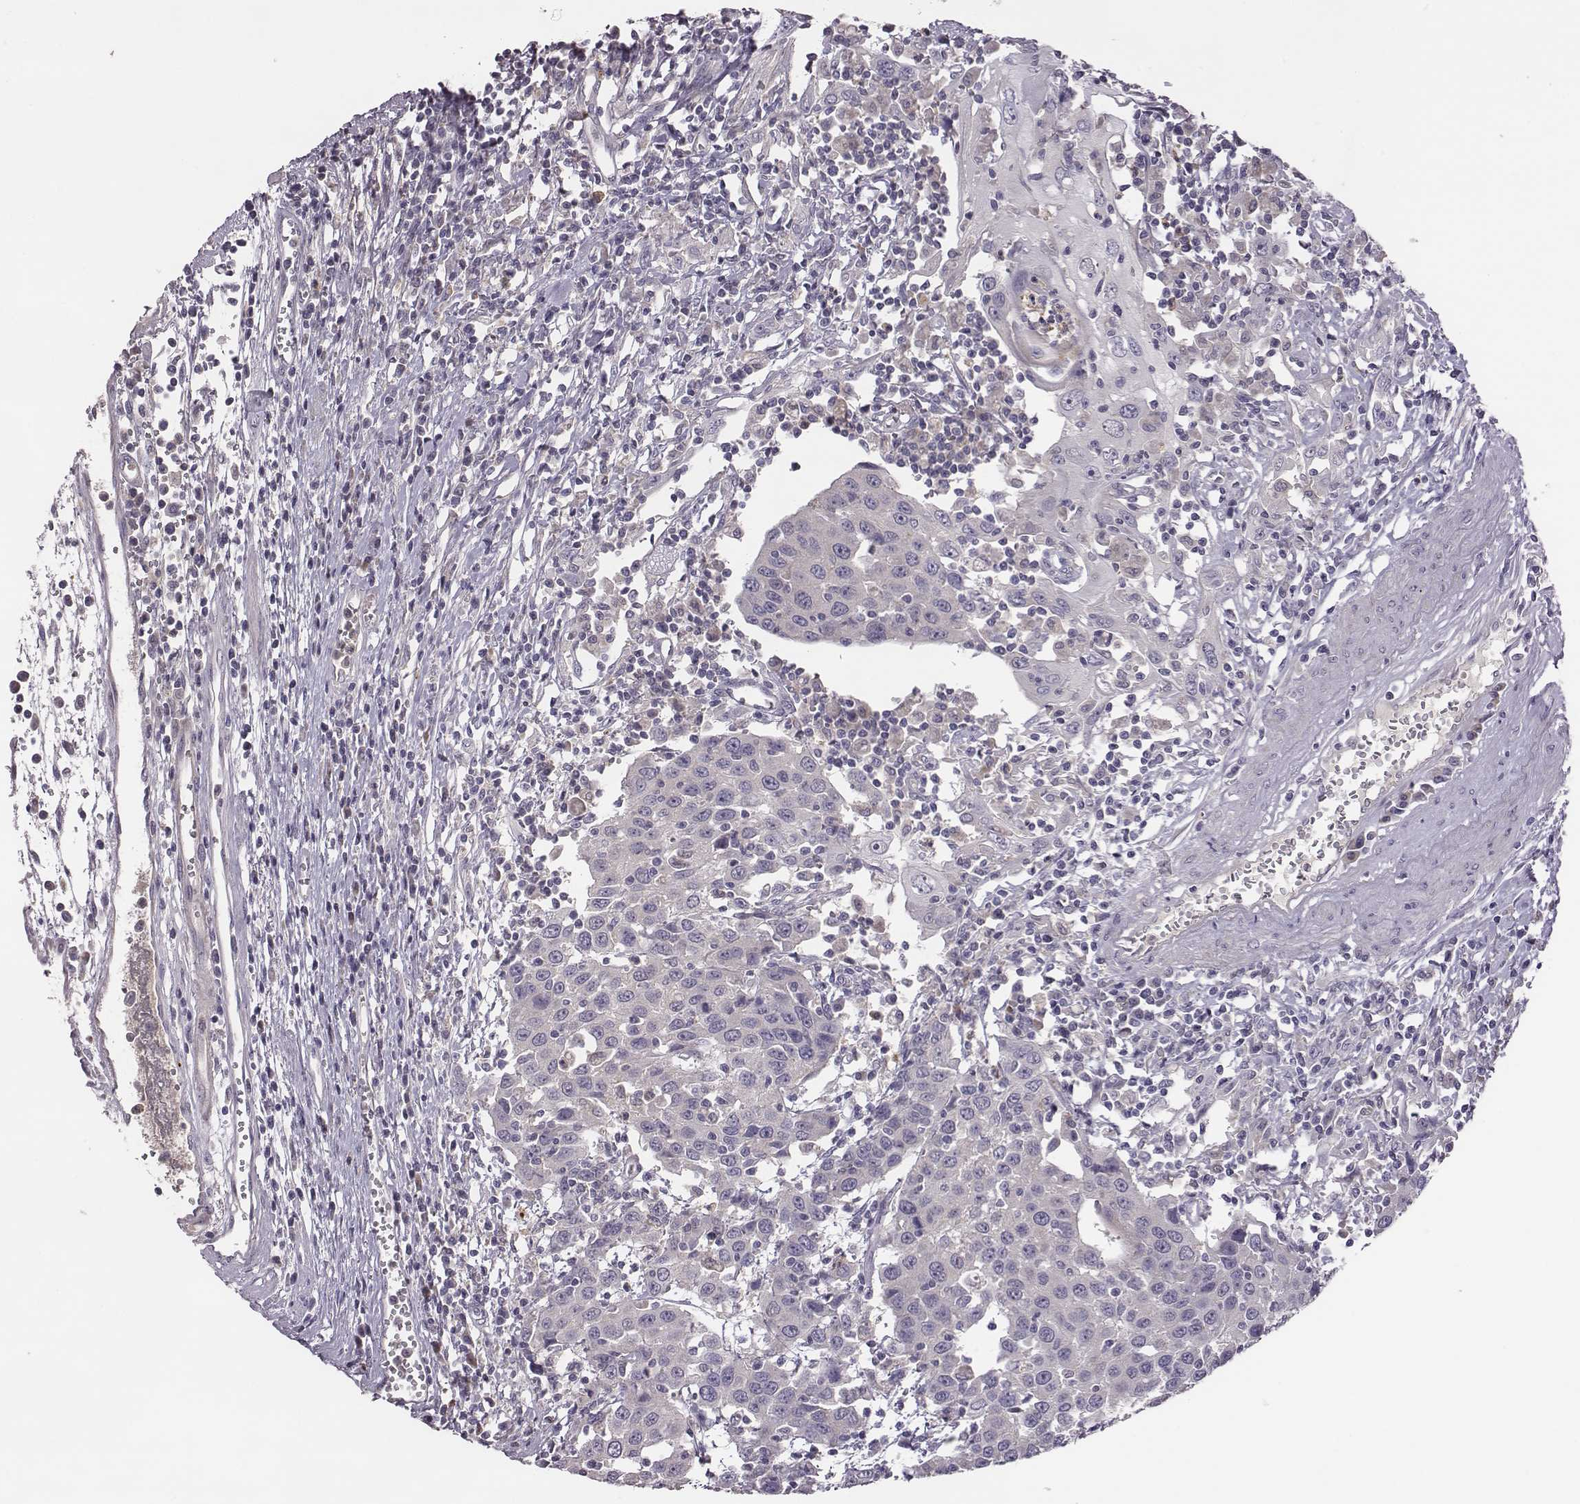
{"staining": {"intensity": "negative", "quantity": "none", "location": "none"}, "tissue": "urothelial cancer", "cell_type": "Tumor cells", "image_type": "cancer", "snomed": [{"axis": "morphology", "description": "Urothelial carcinoma, High grade"}, {"axis": "topography", "description": "Urinary bladder"}], "caption": "This is an immunohistochemistry micrograph of human high-grade urothelial carcinoma. There is no positivity in tumor cells.", "gene": "KMO", "patient": {"sex": "female", "age": 85}}